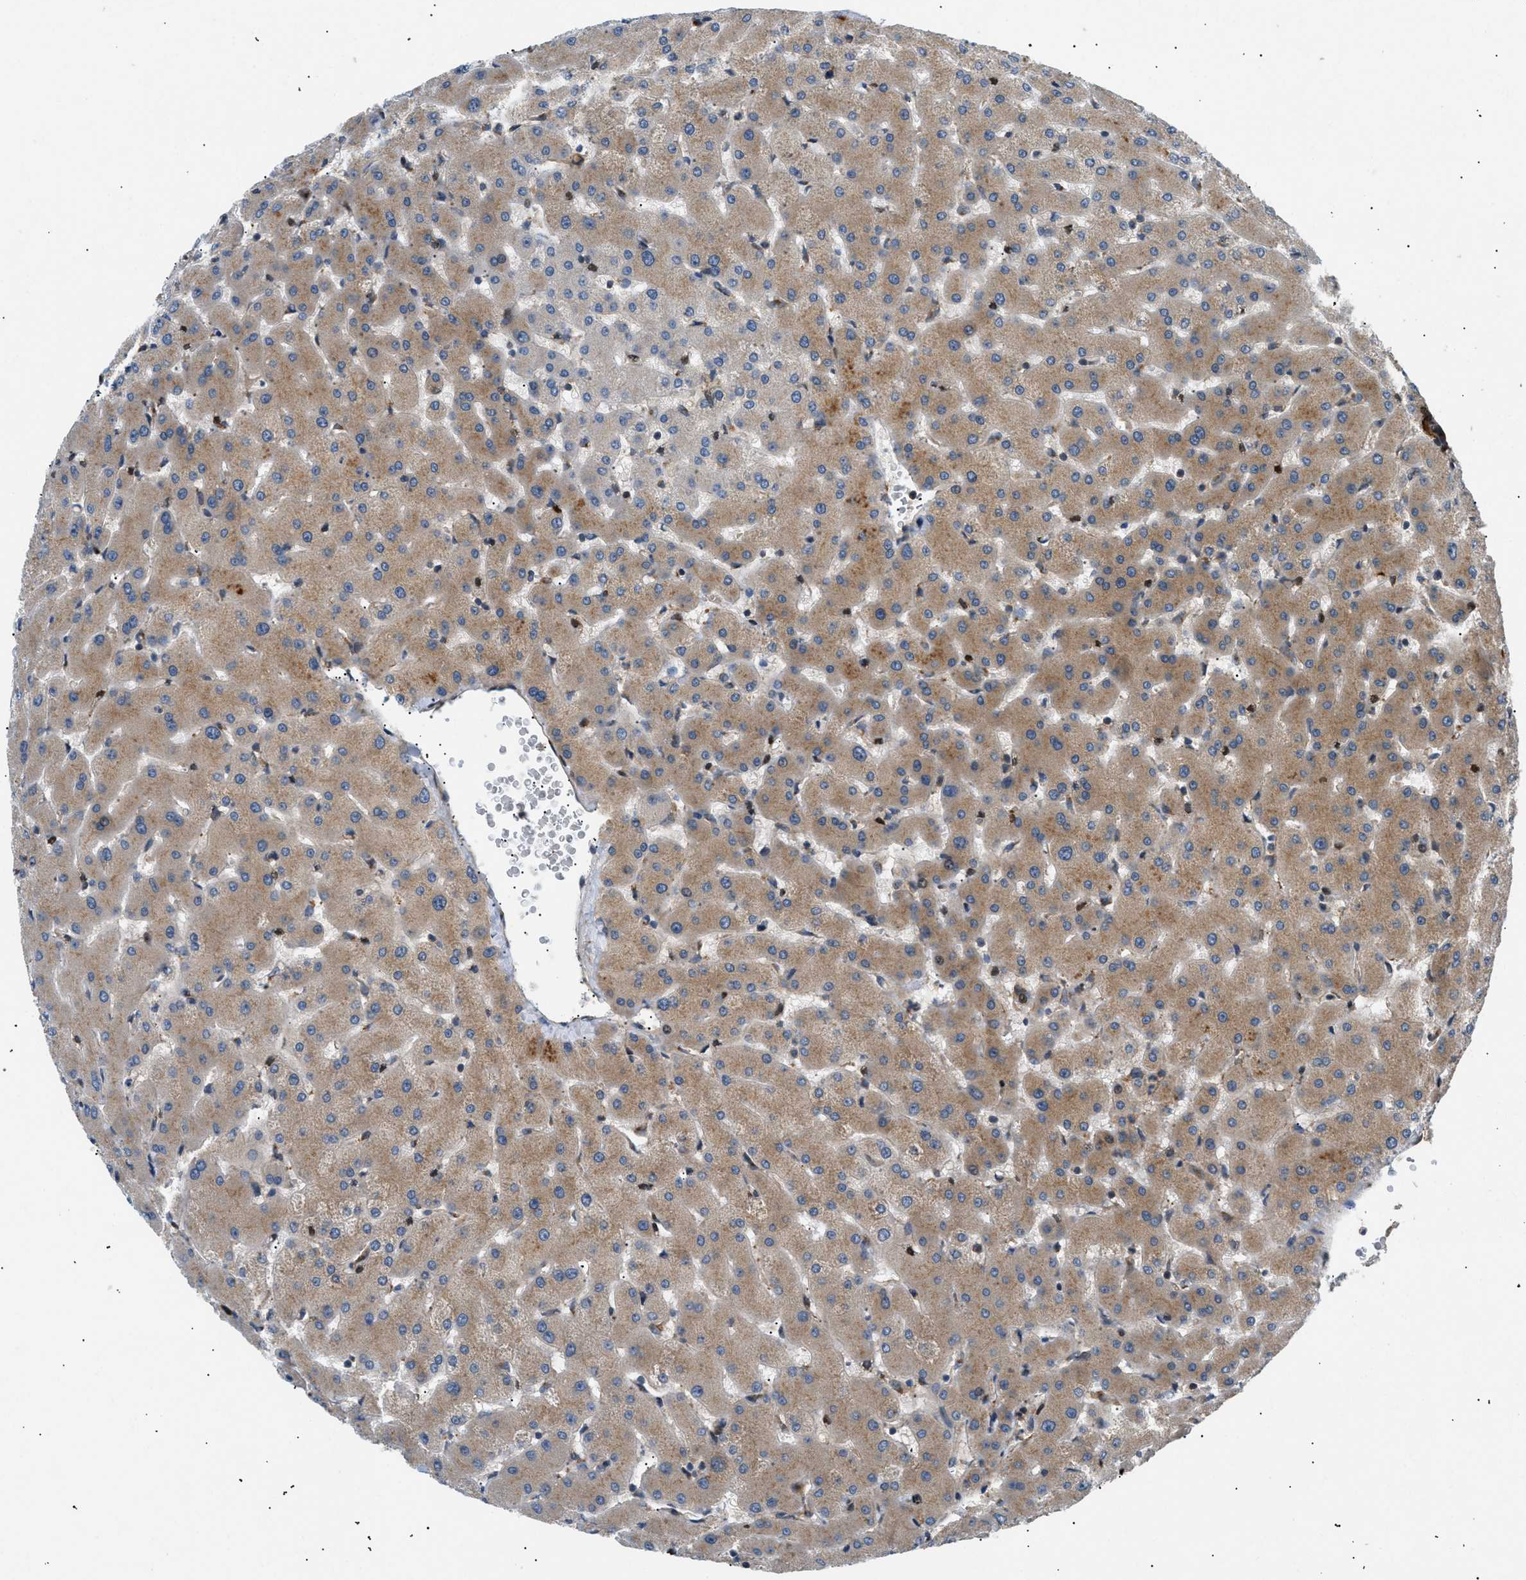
{"staining": {"intensity": "strong", "quantity": ">75%", "location": "cytoplasmic/membranous"}, "tissue": "liver", "cell_type": "Cholangiocytes", "image_type": "normal", "snomed": [{"axis": "morphology", "description": "Normal tissue, NOS"}, {"axis": "topography", "description": "Liver"}], "caption": "Immunohistochemical staining of normal human liver shows strong cytoplasmic/membranous protein expression in about >75% of cholangiocytes.", "gene": "LYSMD3", "patient": {"sex": "female", "age": 63}}